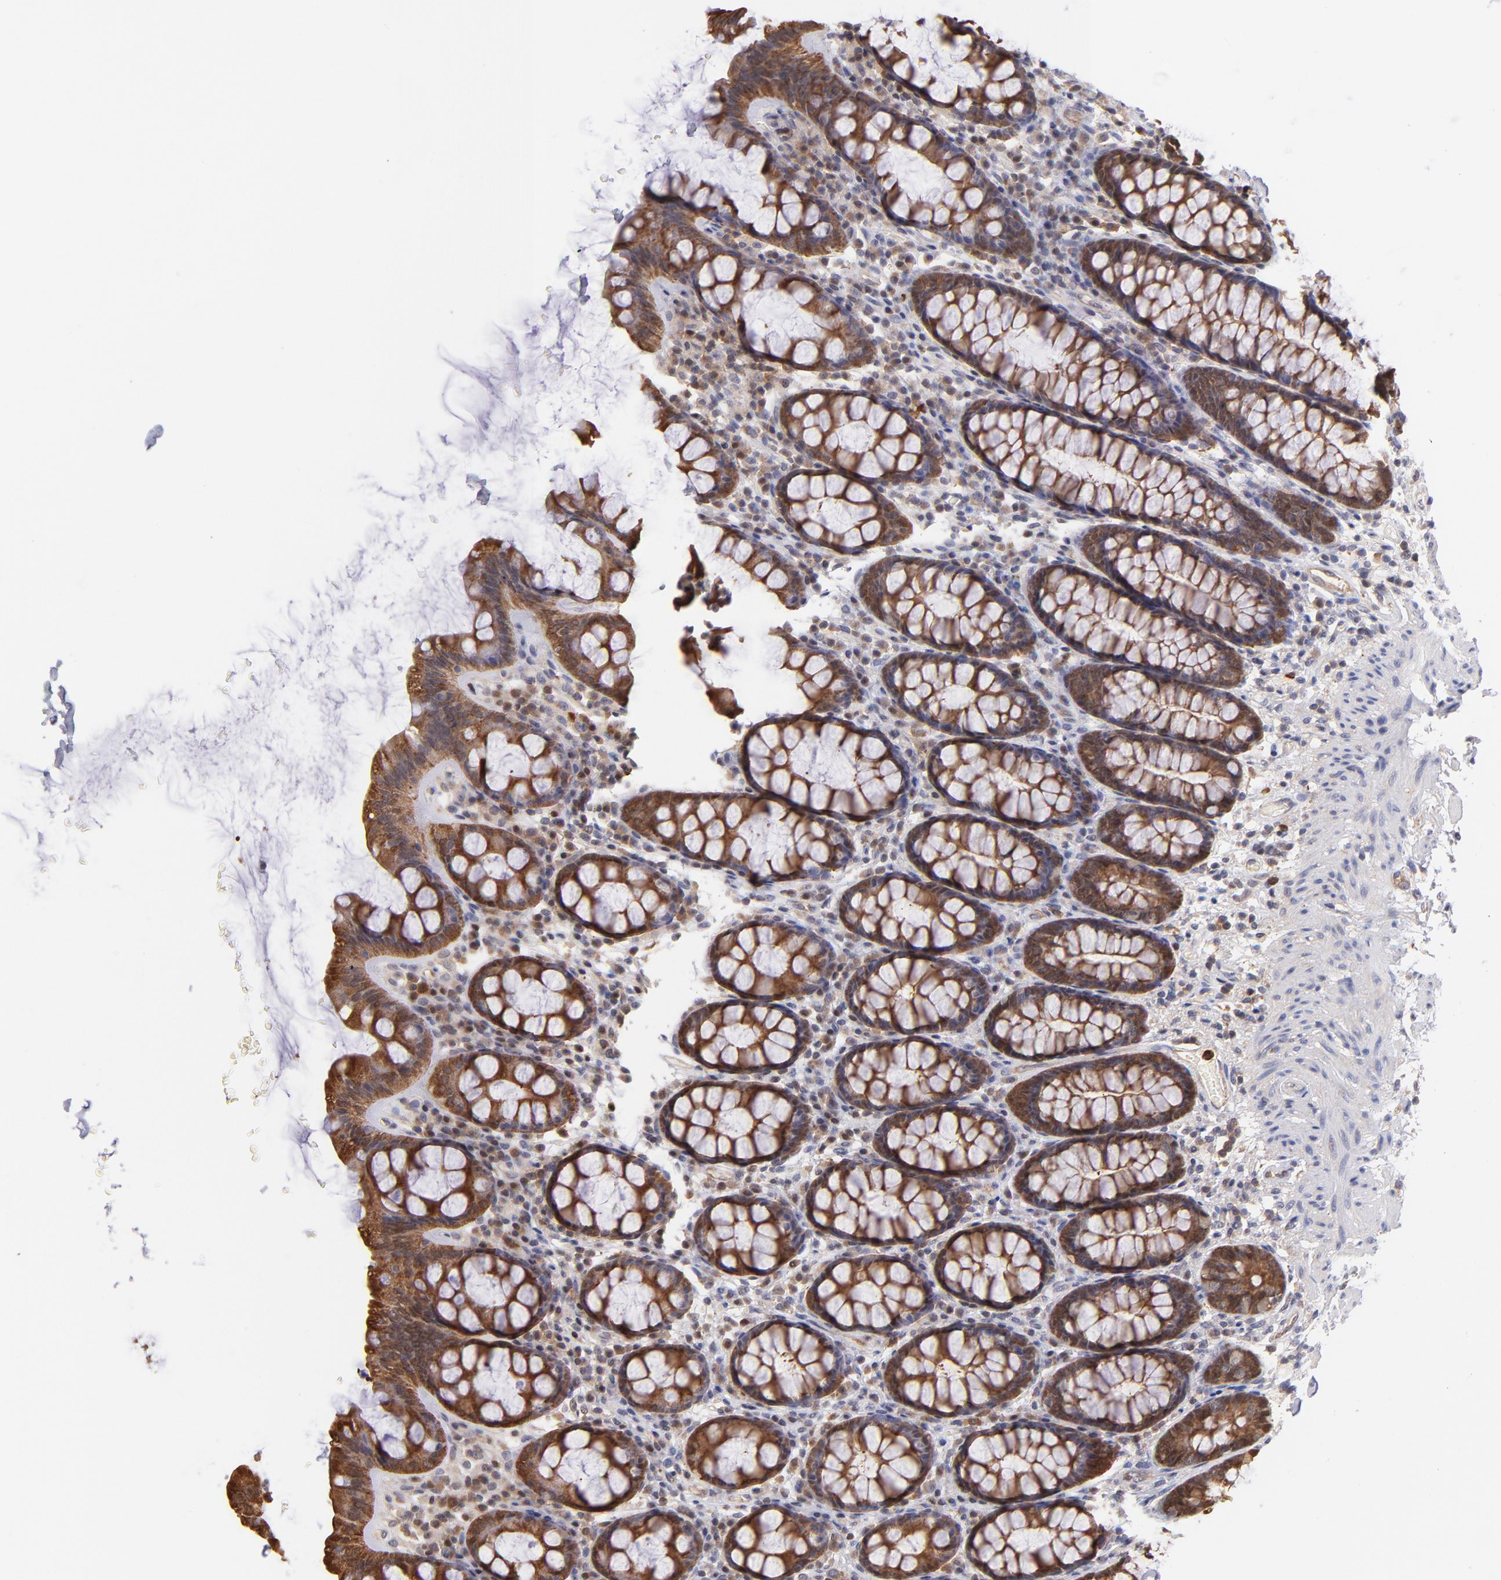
{"staining": {"intensity": "strong", "quantity": ">75%", "location": "cytoplasmic/membranous,nuclear"}, "tissue": "rectum", "cell_type": "Glandular cells", "image_type": "normal", "snomed": [{"axis": "morphology", "description": "Normal tissue, NOS"}, {"axis": "topography", "description": "Rectum"}], "caption": "The image displays immunohistochemical staining of benign rectum. There is strong cytoplasmic/membranous,nuclear positivity is present in approximately >75% of glandular cells.", "gene": "YWHAB", "patient": {"sex": "male", "age": 92}}